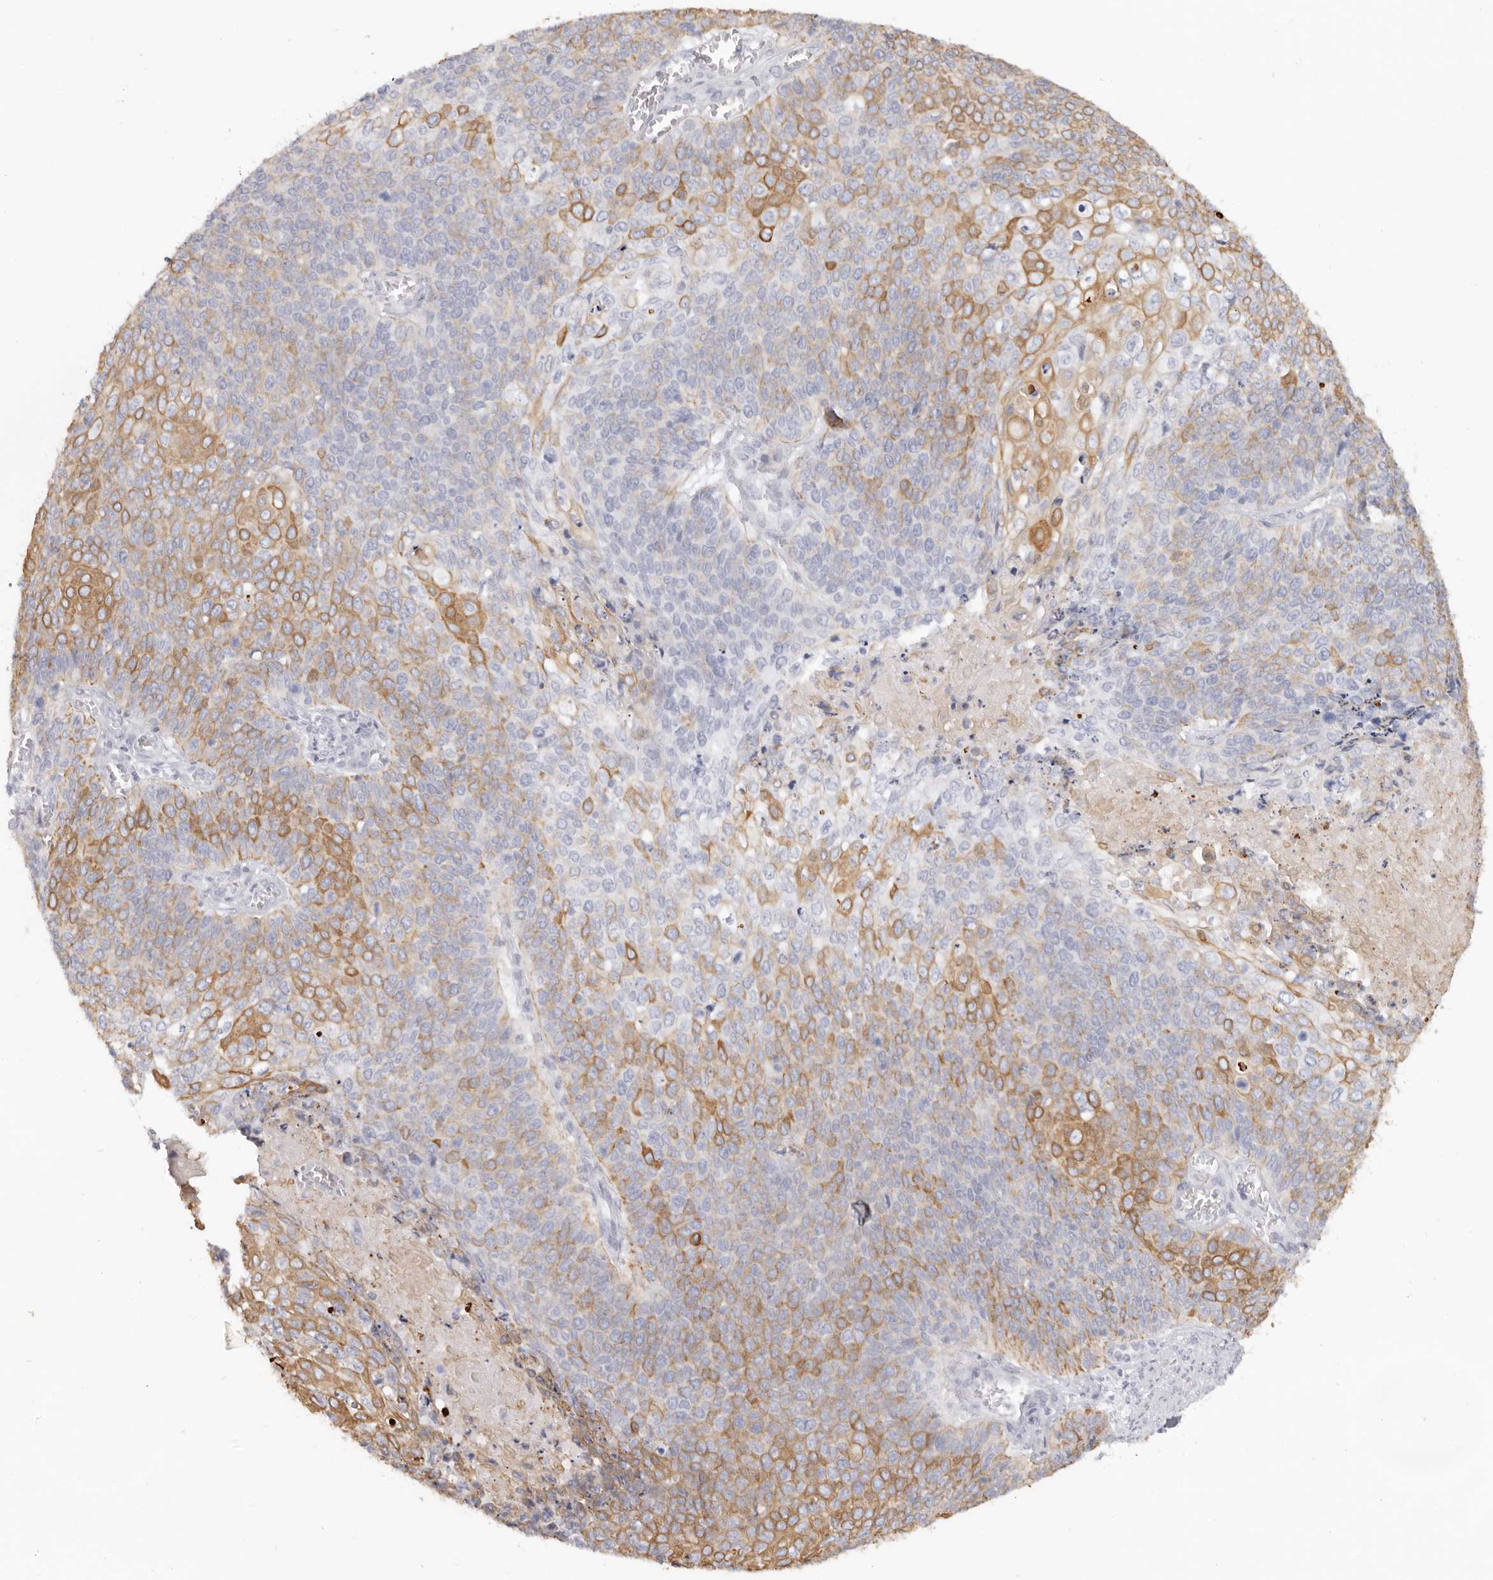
{"staining": {"intensity": "moderate", "quantity": "25%-75%", "location": "cytoplasmic/membranous"}, "tissue": "cervical cancer", "cell_type": "Tumor cells", "image_type": "cancer", "snomed": [{"axis": "morphology", "description": "Squamous cell carcinoma, NOS"}, {"axis": "topography", "description": "Cervix"}], "caption": "Protein staining shows moderate cytoplasmic/membranous expression in about 25%-75% of tumor cells in cervical cancer (squamous cell carcinoma).", "gene": "RXFP1", "patient": {"sex": "female", "age": 39}}